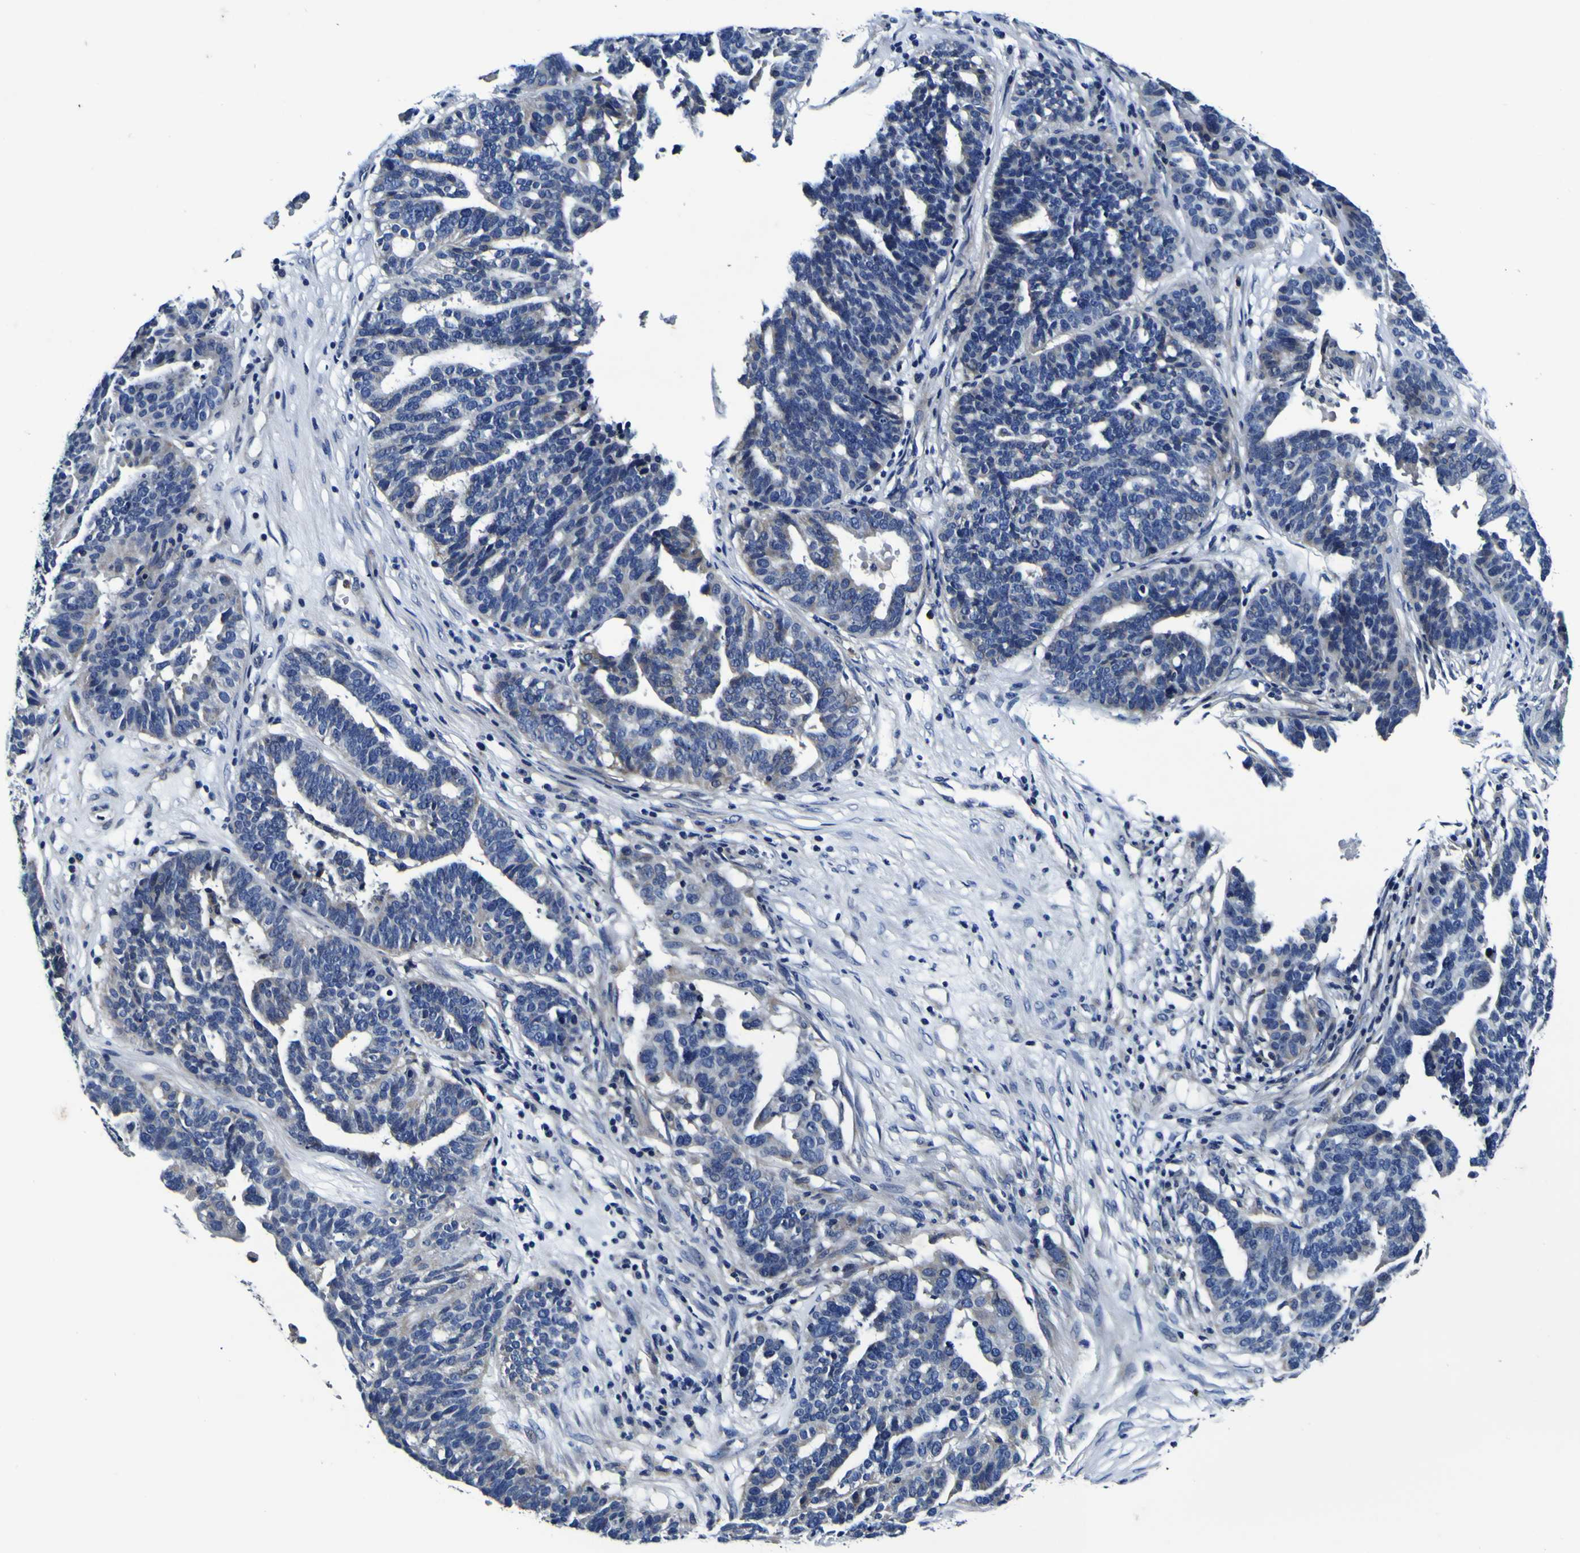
{"staining": {"intensity": "negative", "quantity": "none", "location": "none"}, "tissue": "ovarian cancer", "cell_type": "Tumor cells", "image_type": "cancer", "snomed": [{"axis": "morphology", "description": "Cystadenocarcinoma, serous, NOS"}, {"axis": "topography", "description": "Ovary"}], "caption": "This is a image of immunohistochemistry staining of ovarian cancer, which shows no staining in tumor cells. Nuclei are stained in blue.", "gene": "PANK4", "patient": {"sex": "female", "age": 59}}